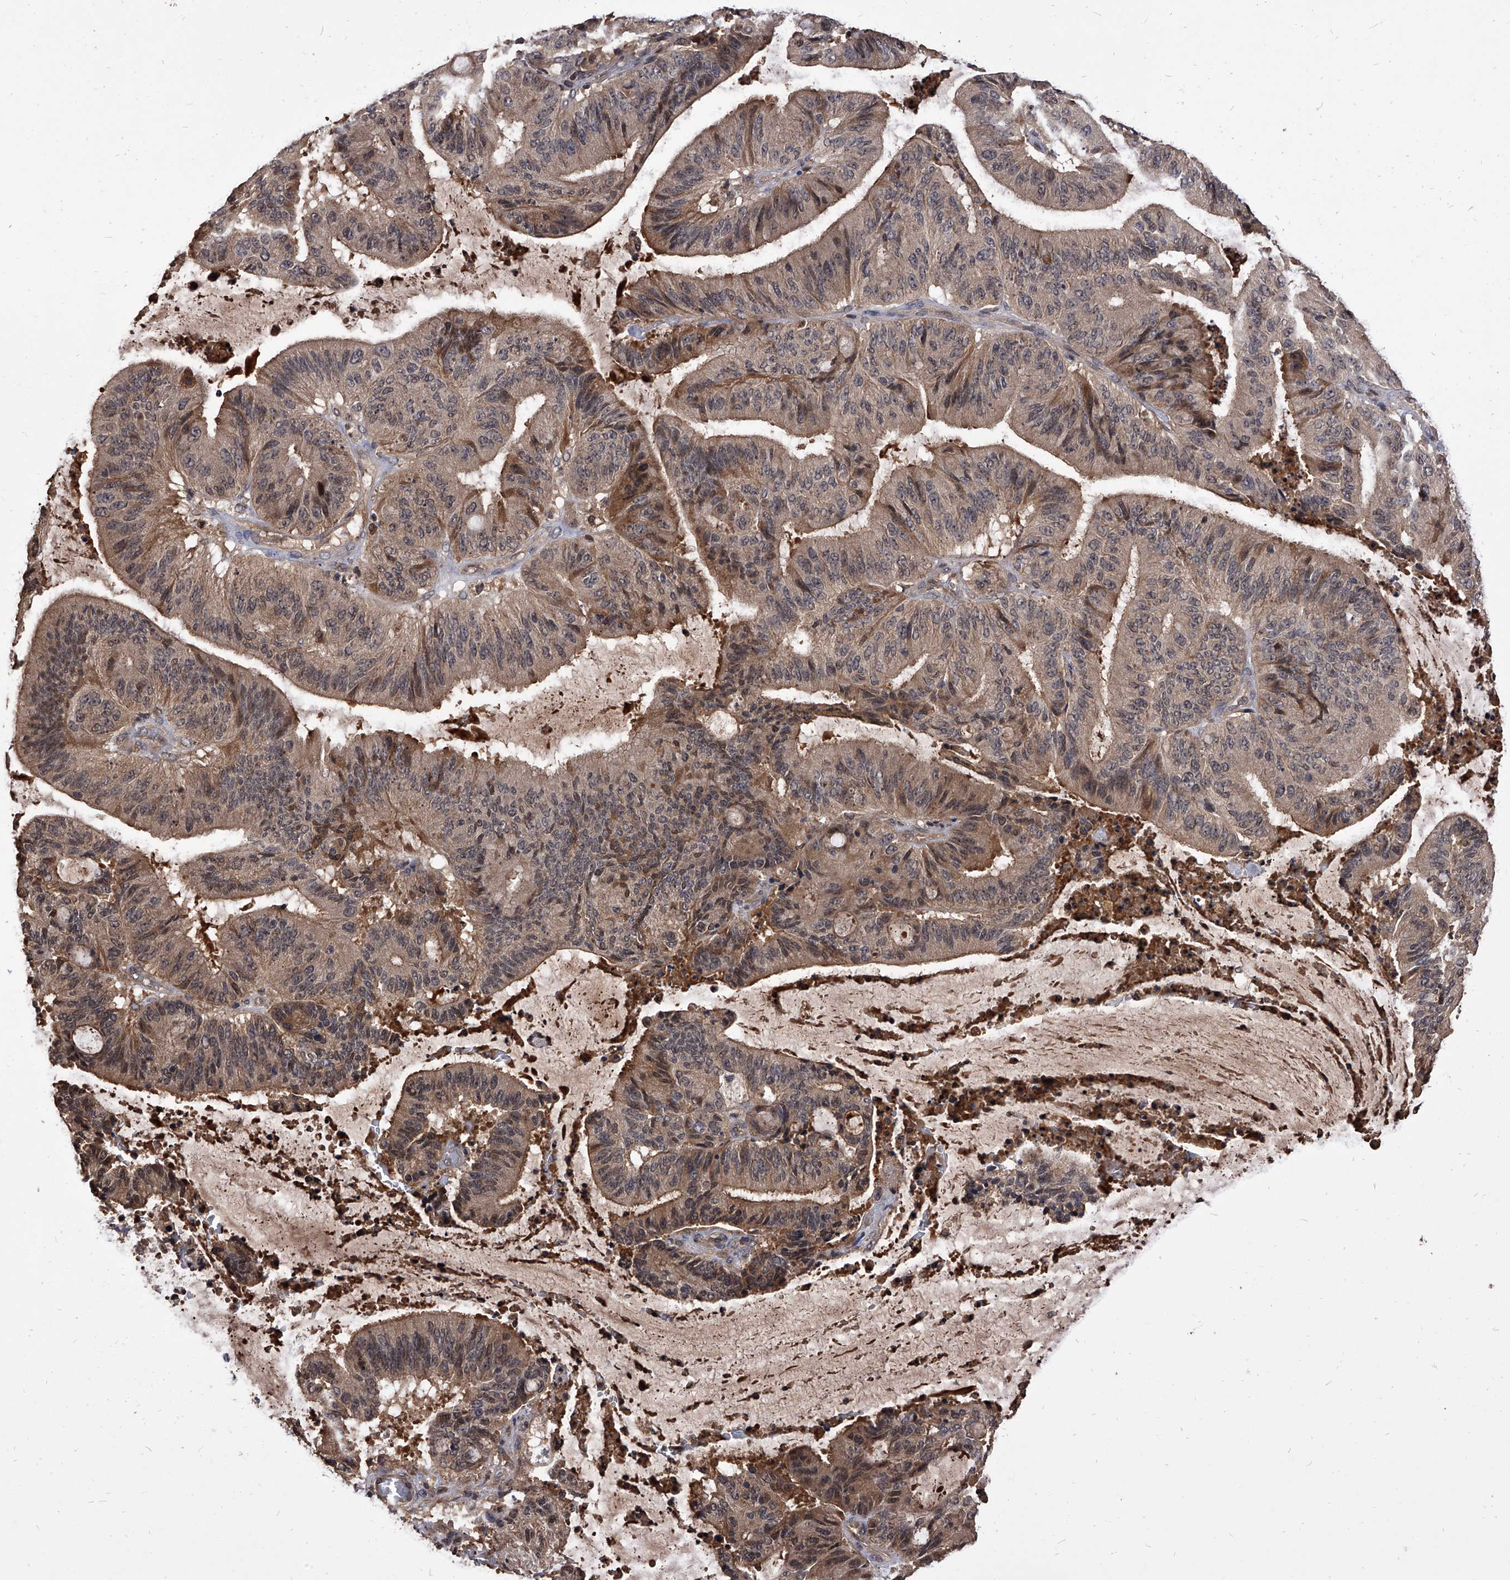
{"staining": {"intensity": "weak", "quantity": ">75%", "location": "cytoplasmic/membranous"}, "tissue": "liver cancer", "cell_type": "Tumor cells", "image_type": "cancer", "snomed": [{"axis": "morphology", "description": "Normal tissue, NOS"}, {"axis": "morphology", "description": "Cholangiocarcinoma"}, {"axis": "topography", "description": "Liver"}, {"axis": "topography", "description": "Peripheral nerve tissue"}], "caption": "Human cholangiocarcinoma (liver) stained for a protein (brown) shows weak cytoplasmic/membranous positive staining in approximately >75% of tumor cells.", "gene": "SLC18B1", "patient": {"sex": "female", "age": 73}}